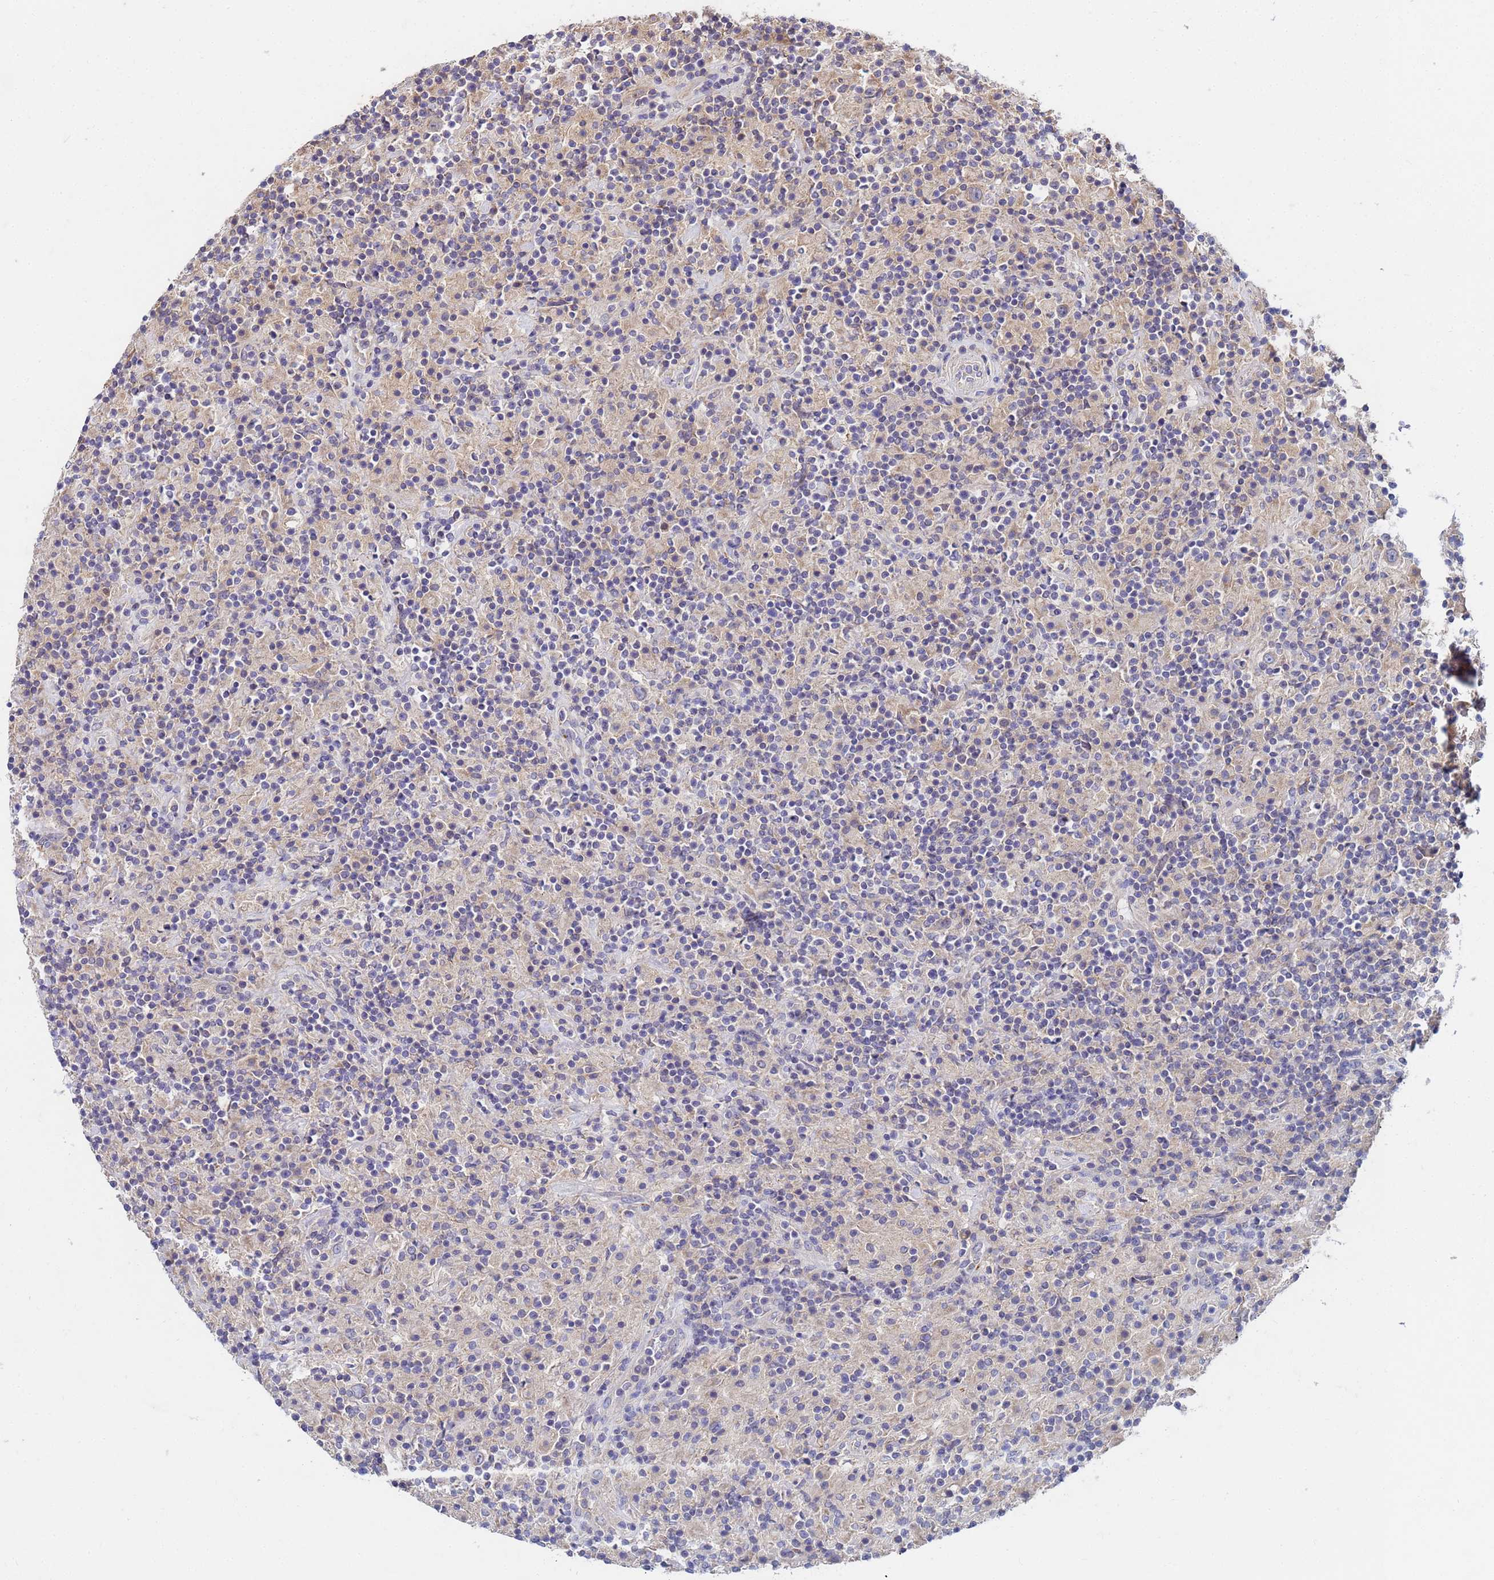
{"staining": {"intensity": "negative", "quantity": "none", "location": "none"}, "tissue": "lymphoma", "cell_type": "Tumor cells", "image_type": "cancer", "snomed": [{"axis": "morphology", "description": "Hodgkin's disease, NOS"}, {"axis": "topography", "description": "Lymph node"}], "caption": "Immunohistochemistry (IHC) photomicrograph of neoplastic tissue: lymphoma stained with DAB (3,3'-diaminobenzidine) demonstrates no significant protein staining in tumor cells.", "gene": "C5orf34", "patient": {"sex": "male", "age": 70}}